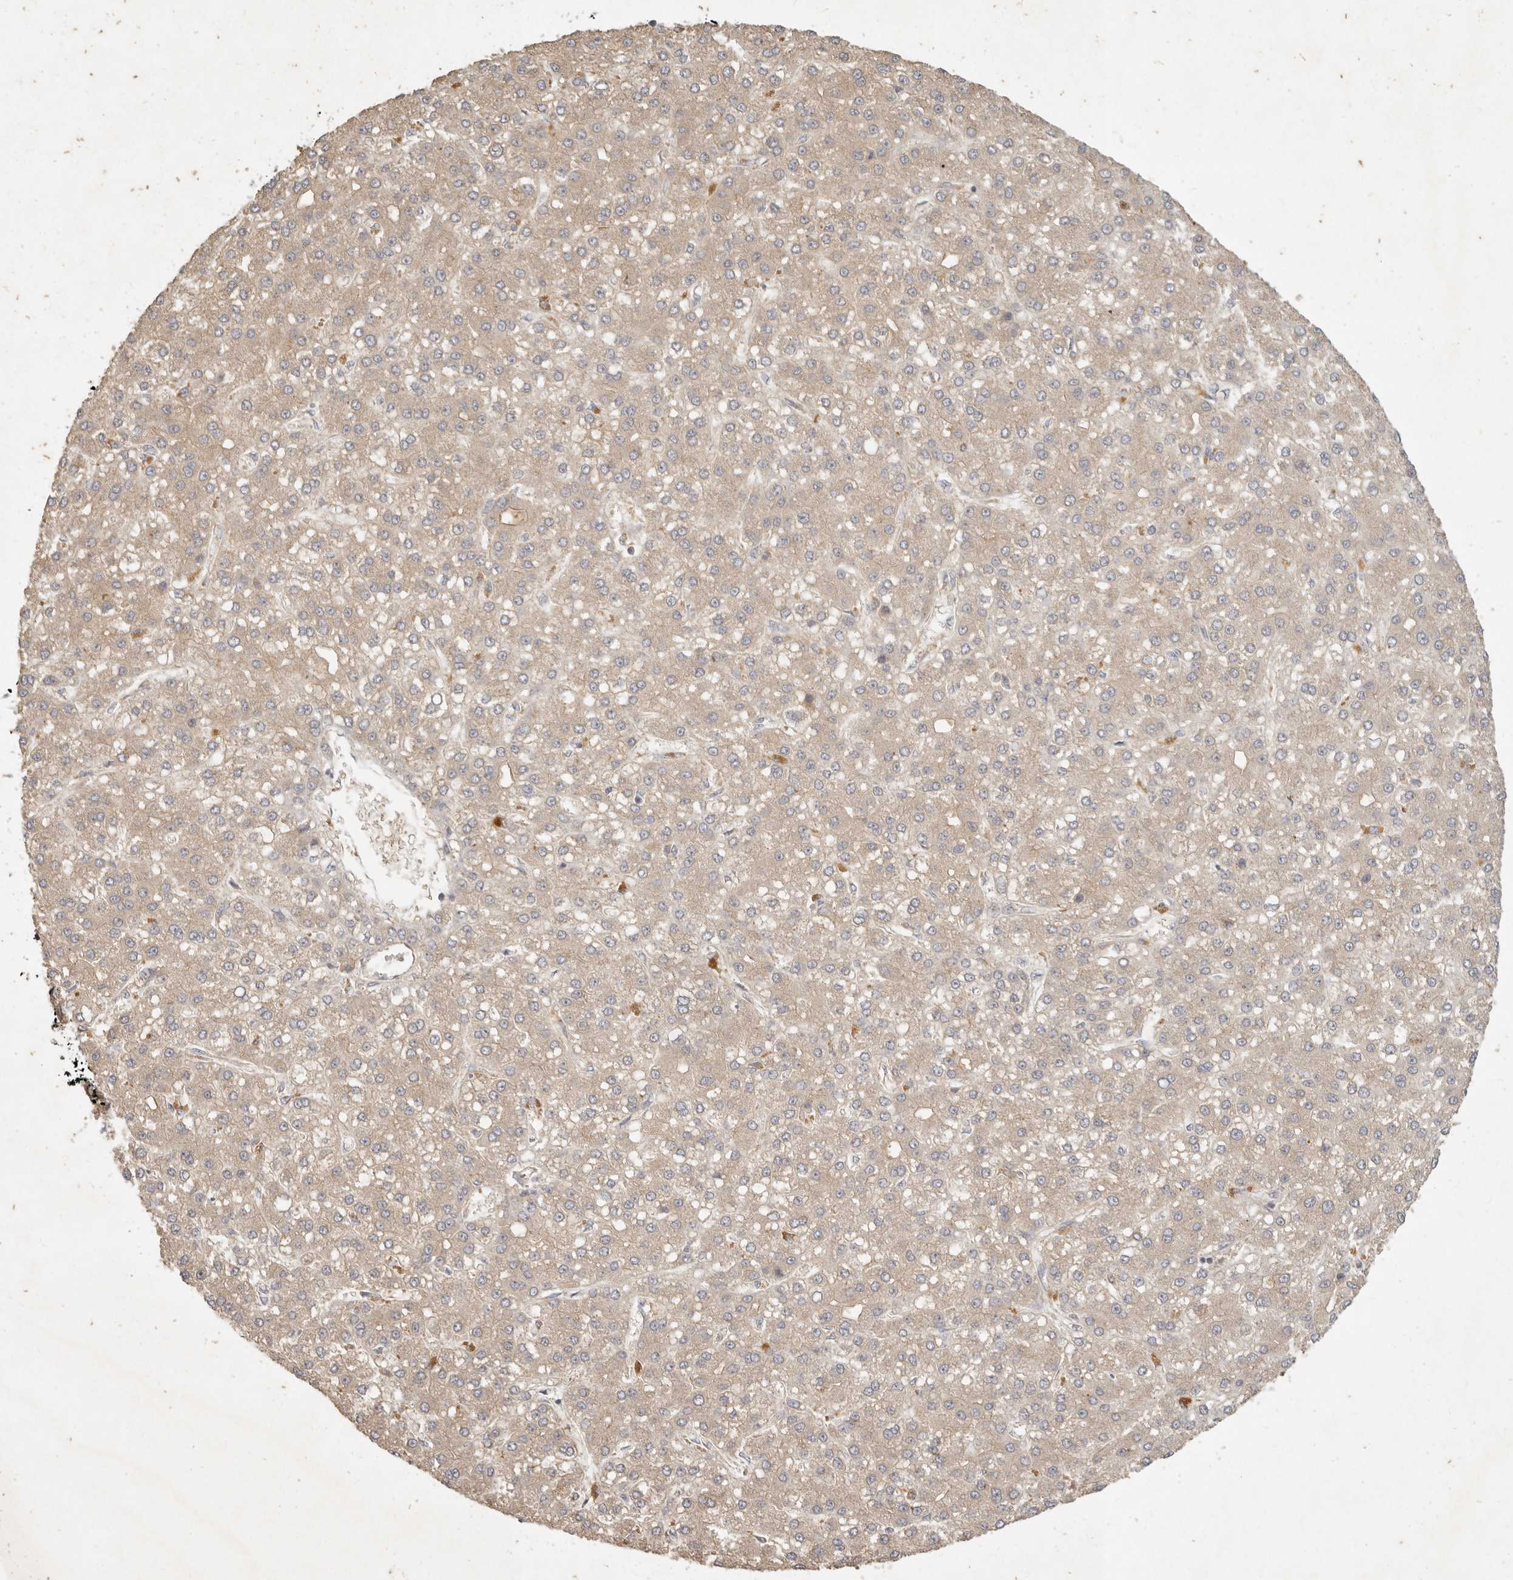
{"staining": {"intensity": "weak", "quantity": ">75%", "location": "cytoplasmic/membranous"}, "tissue": "liver cancer", "cell_type": "Tumor cells", "image_type": "cancer", "snomed": [{"axis": "morphology", "description": "Carcinoma, Hepatocellular, NOS"}, {"axis": "topography", "description": "Liver"}], "caption": "Immunohistochemistry micrograph of neoplastic tissue: liver cancer (hepatocellular carcinoma) stained using immunohistochemistry displays low levels of weak protein expression localized specifically in the cytoplasmic/membranous of tumor cells, appearing as a cytoplasmic/membranous brown color.", "gene": "VIPR1", "patient": {"sex": "male", "age": 67}}